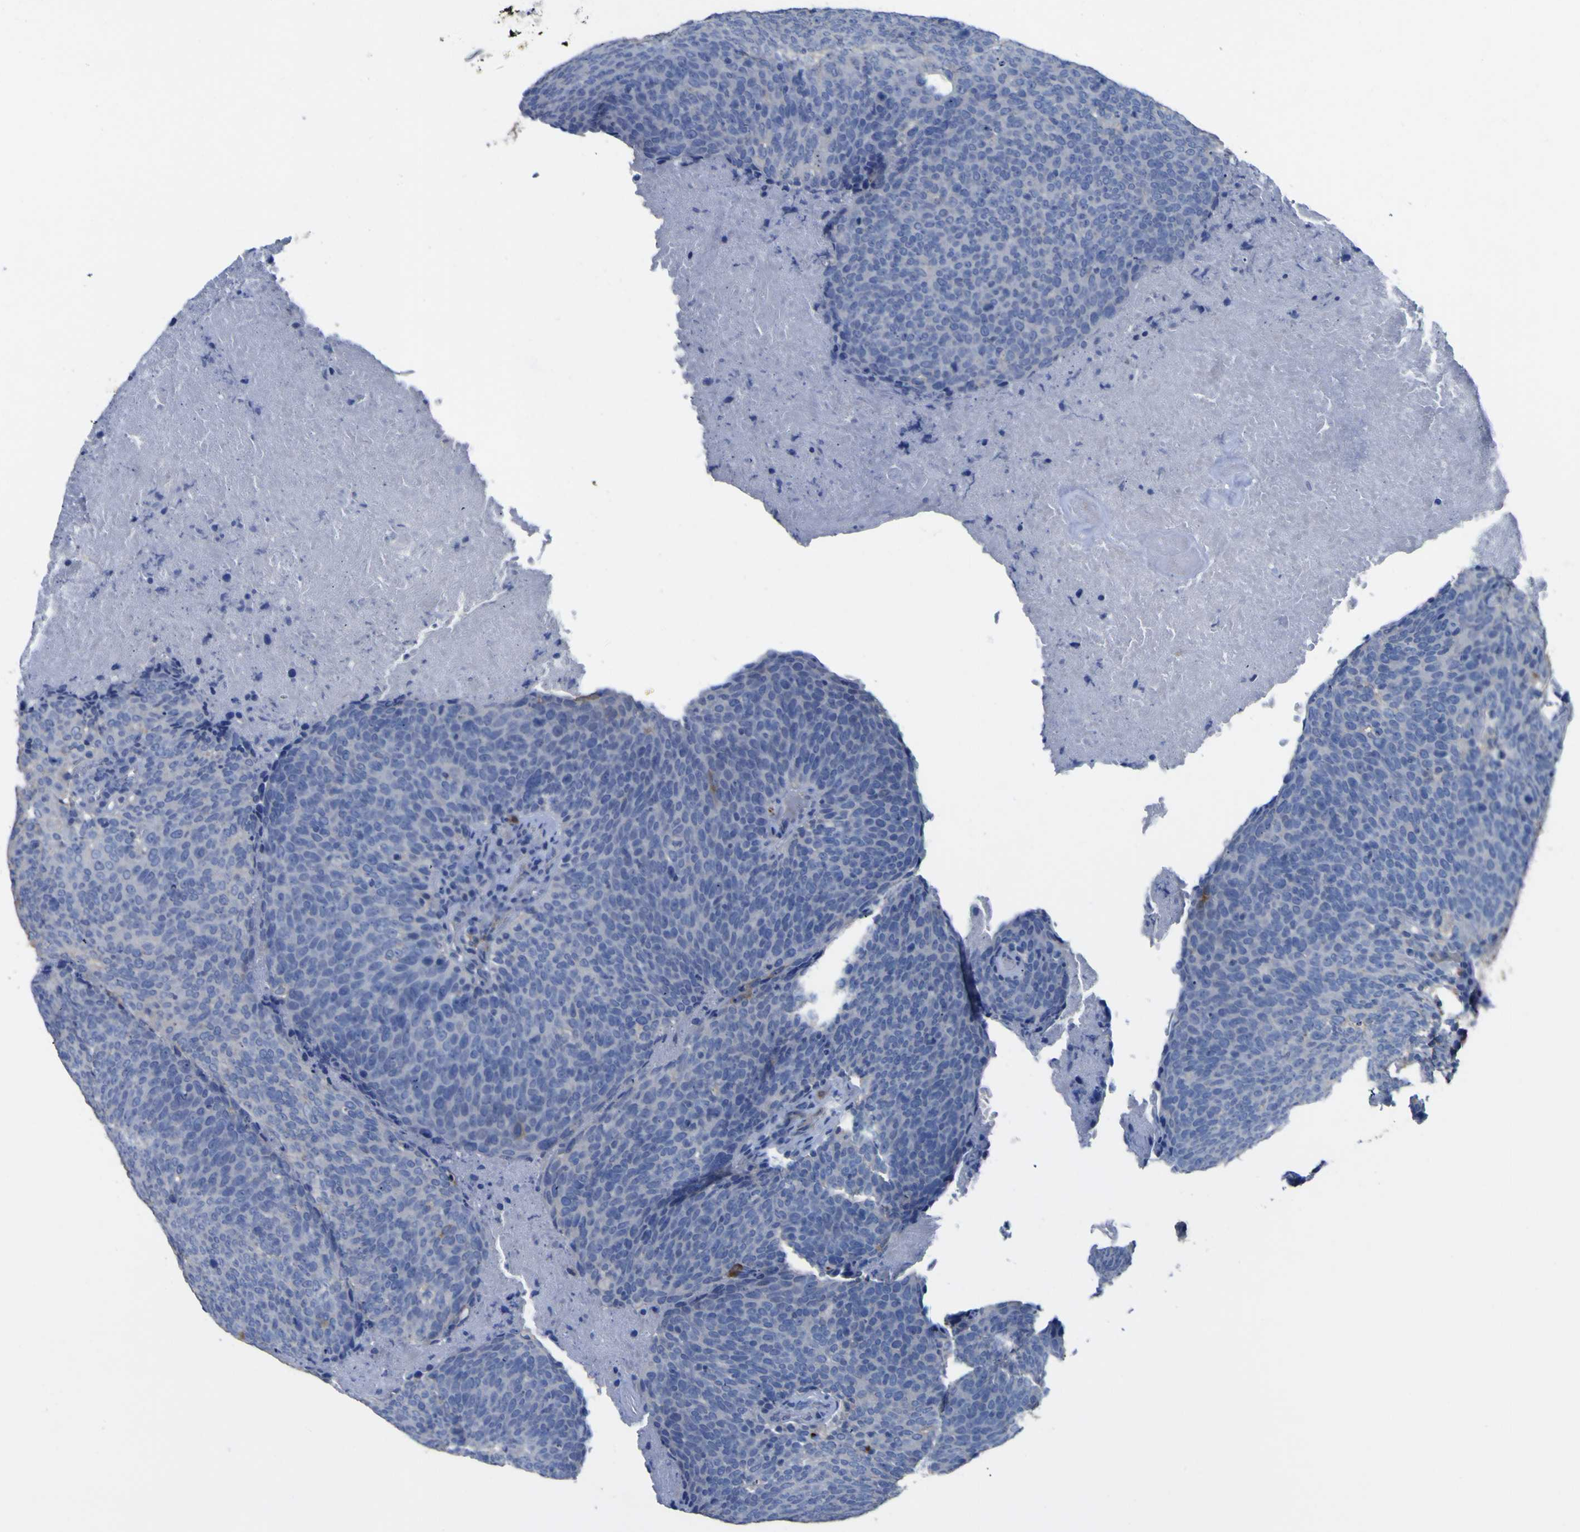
{"staining": {"intensity": "negative", "quantity": "none", "location": "none"}, "tissue": "head and neck cancer", "cell_type": "Tumor cells", "image_type": "cancer", "snomed": [{"axis": "morphology", "description": "Squamous cell carcinoma, NOS"}, {"axis": "morphology", "description": "Squamous cell carcinoma, metastatic, NOS"}, {"axis": "topography", "description": "Lymph node"}, {"axis": "topography", "description": "Head-Neck"}], "caption": "Human metastatic squamous cell carcinoma (head and neck) stained for a protein using immunohistochemistry demonstrates no positivity in tumor cells.", "gene": "AGO4", "patient": {"sex": "male", "age": 62}}